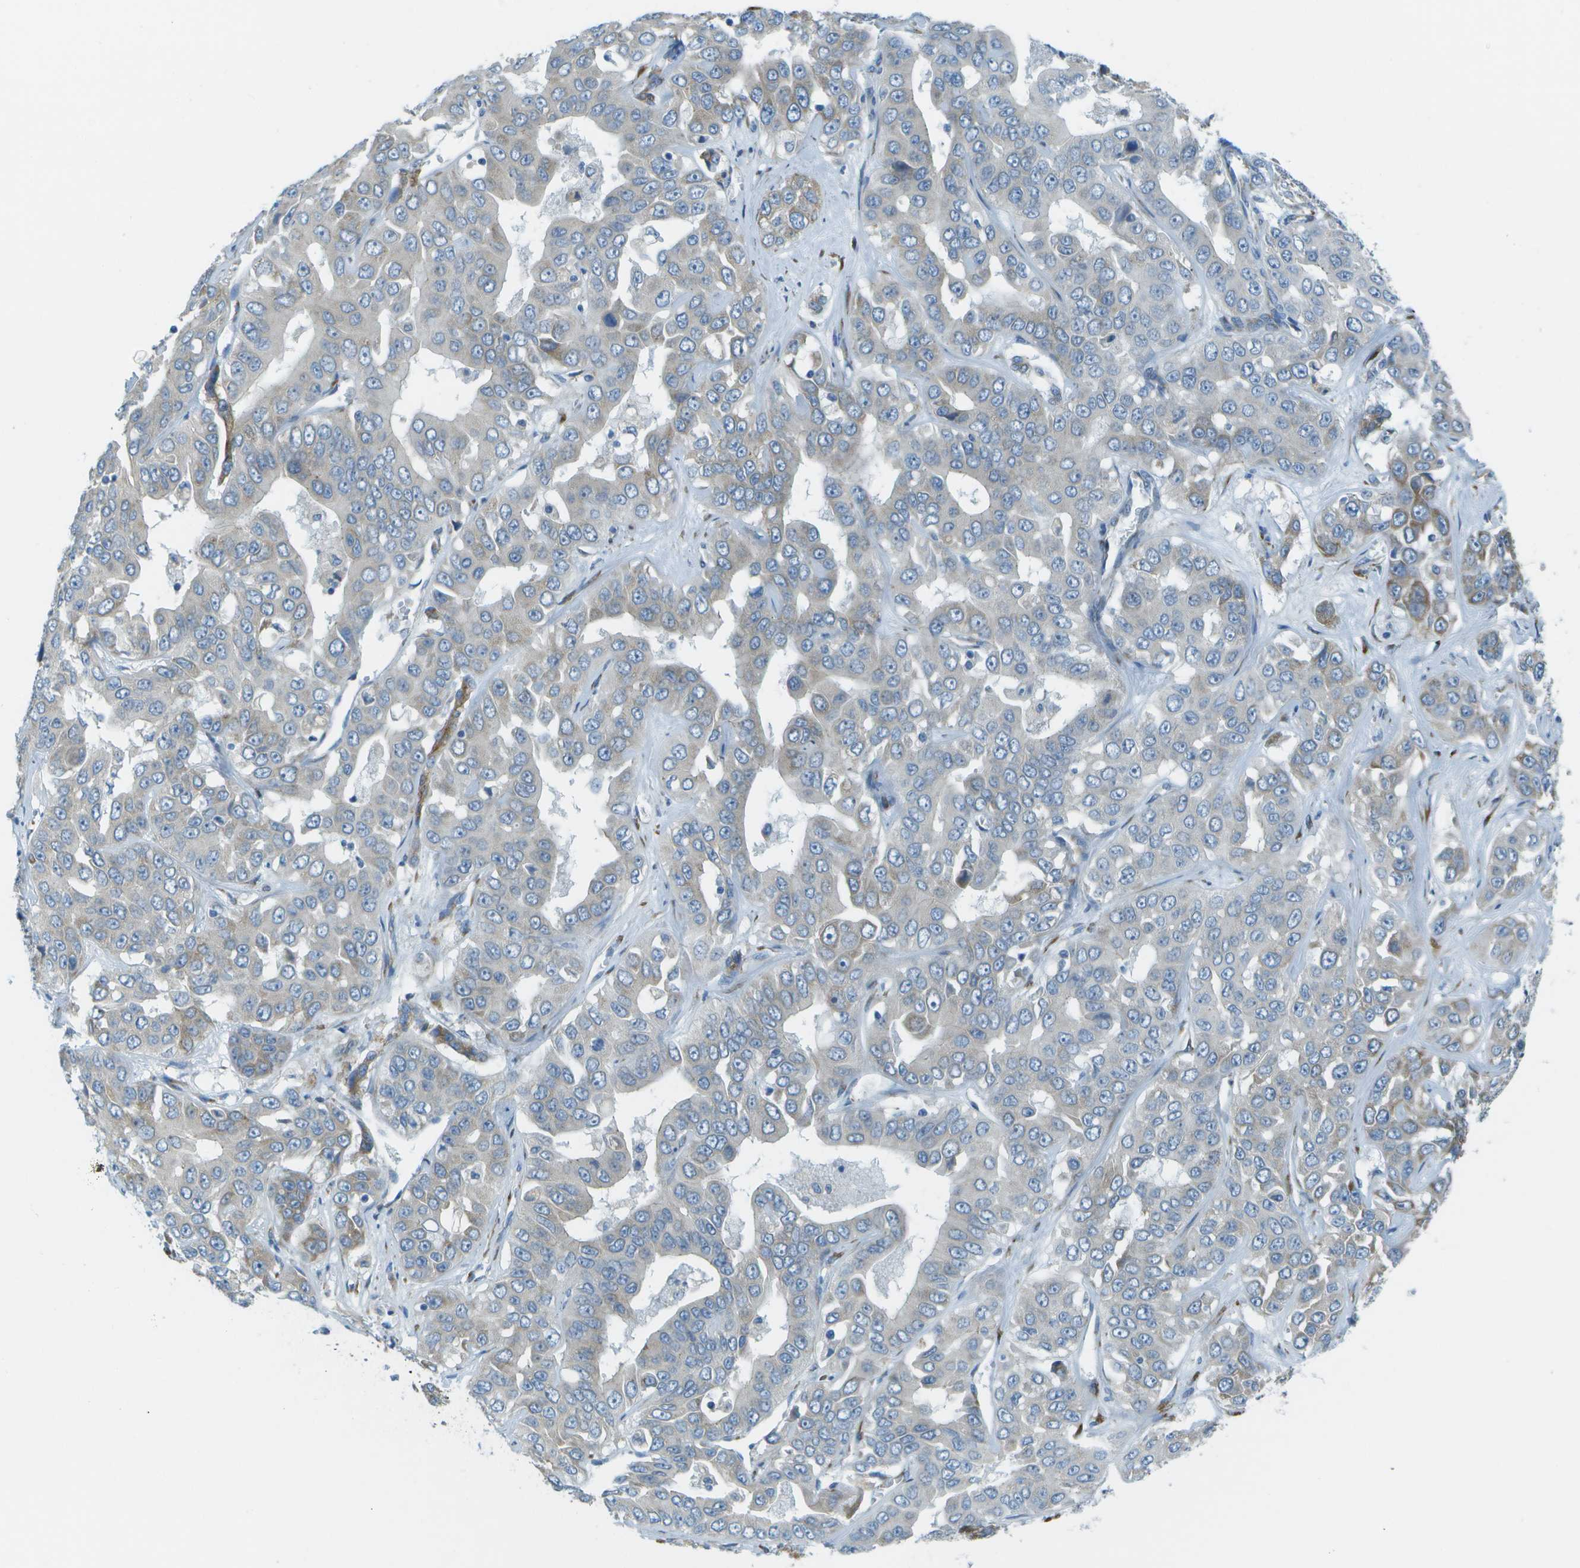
{"staining": {"intensity": "negative", "quantity": "none", "location": "none"}, "tissue": "liver cancer", "cell_type": "Tumor cells", "image_type": "cancer", "snomed": [{"axis": "morphology", "description": "Cholangiocarcinoma"}, {"axis": "topography", "description": "Liver"}], "caption": "A photomicrograph of human liver cholangiocarcinoma is negative for staining in tumor cells. (DAB IHC with hematoxylin counter stain).", "gene": "KCTD3", "patient": {"sex": "female", "age": 52}}